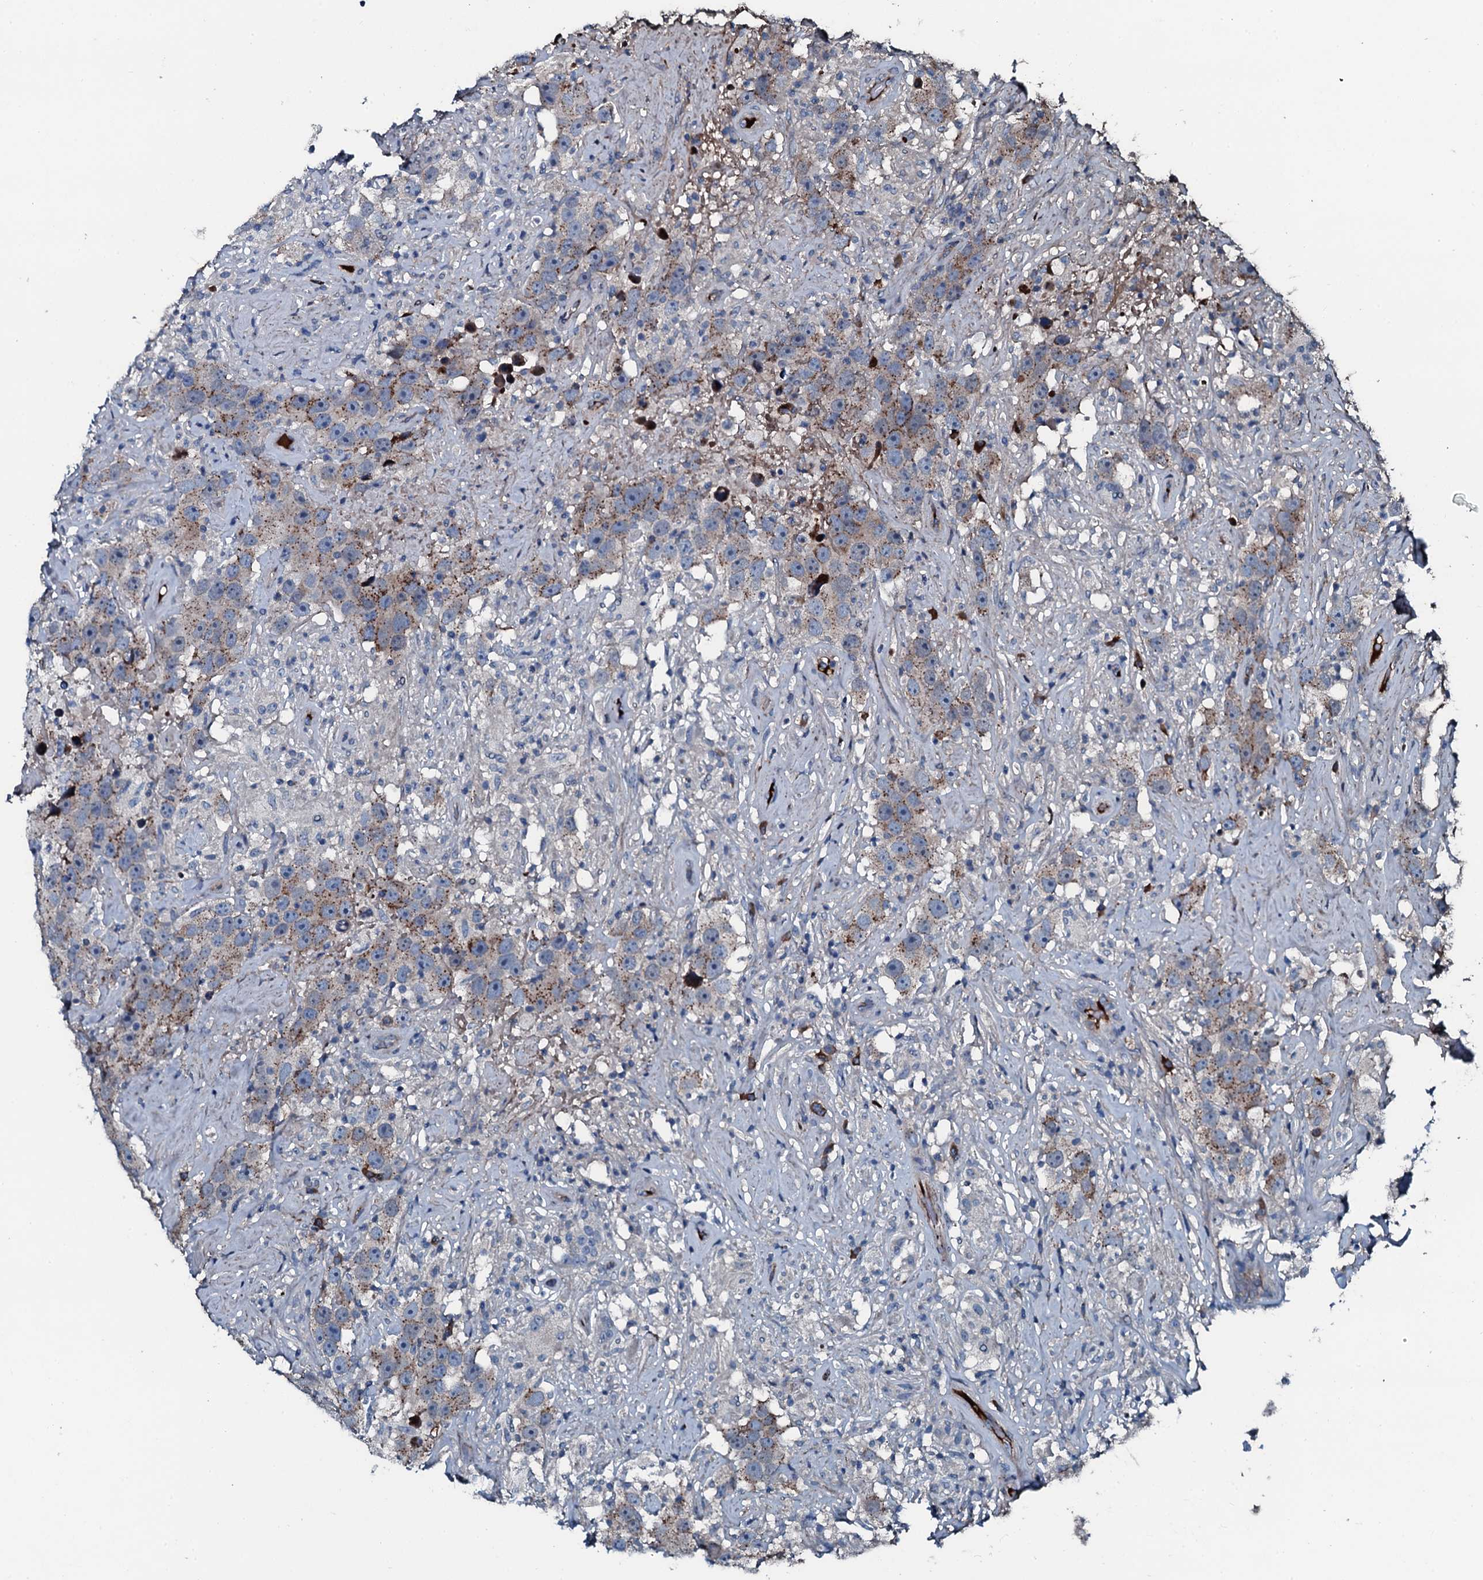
{"staining": {"intensity": "moderate", "quantity": "25%-75%", "location": "cytoplasmic/membranous"}, "tissue": "testis cancer", "cell_type": "Tumor cells", "image_type": "cancer", "snomed": [{"axis": "morphology", "description": "Seminoma, NOS"}, {"axis": "topography", "description": "Testis"}], "caption": "Human testis cancer stained for a protein (brown) shows moderate cytoplasmic/membranous positive expression in about 25%-75% of tumor cells.", "gene": "AARS1", "patient": {"sex": "male", "age": 49}}